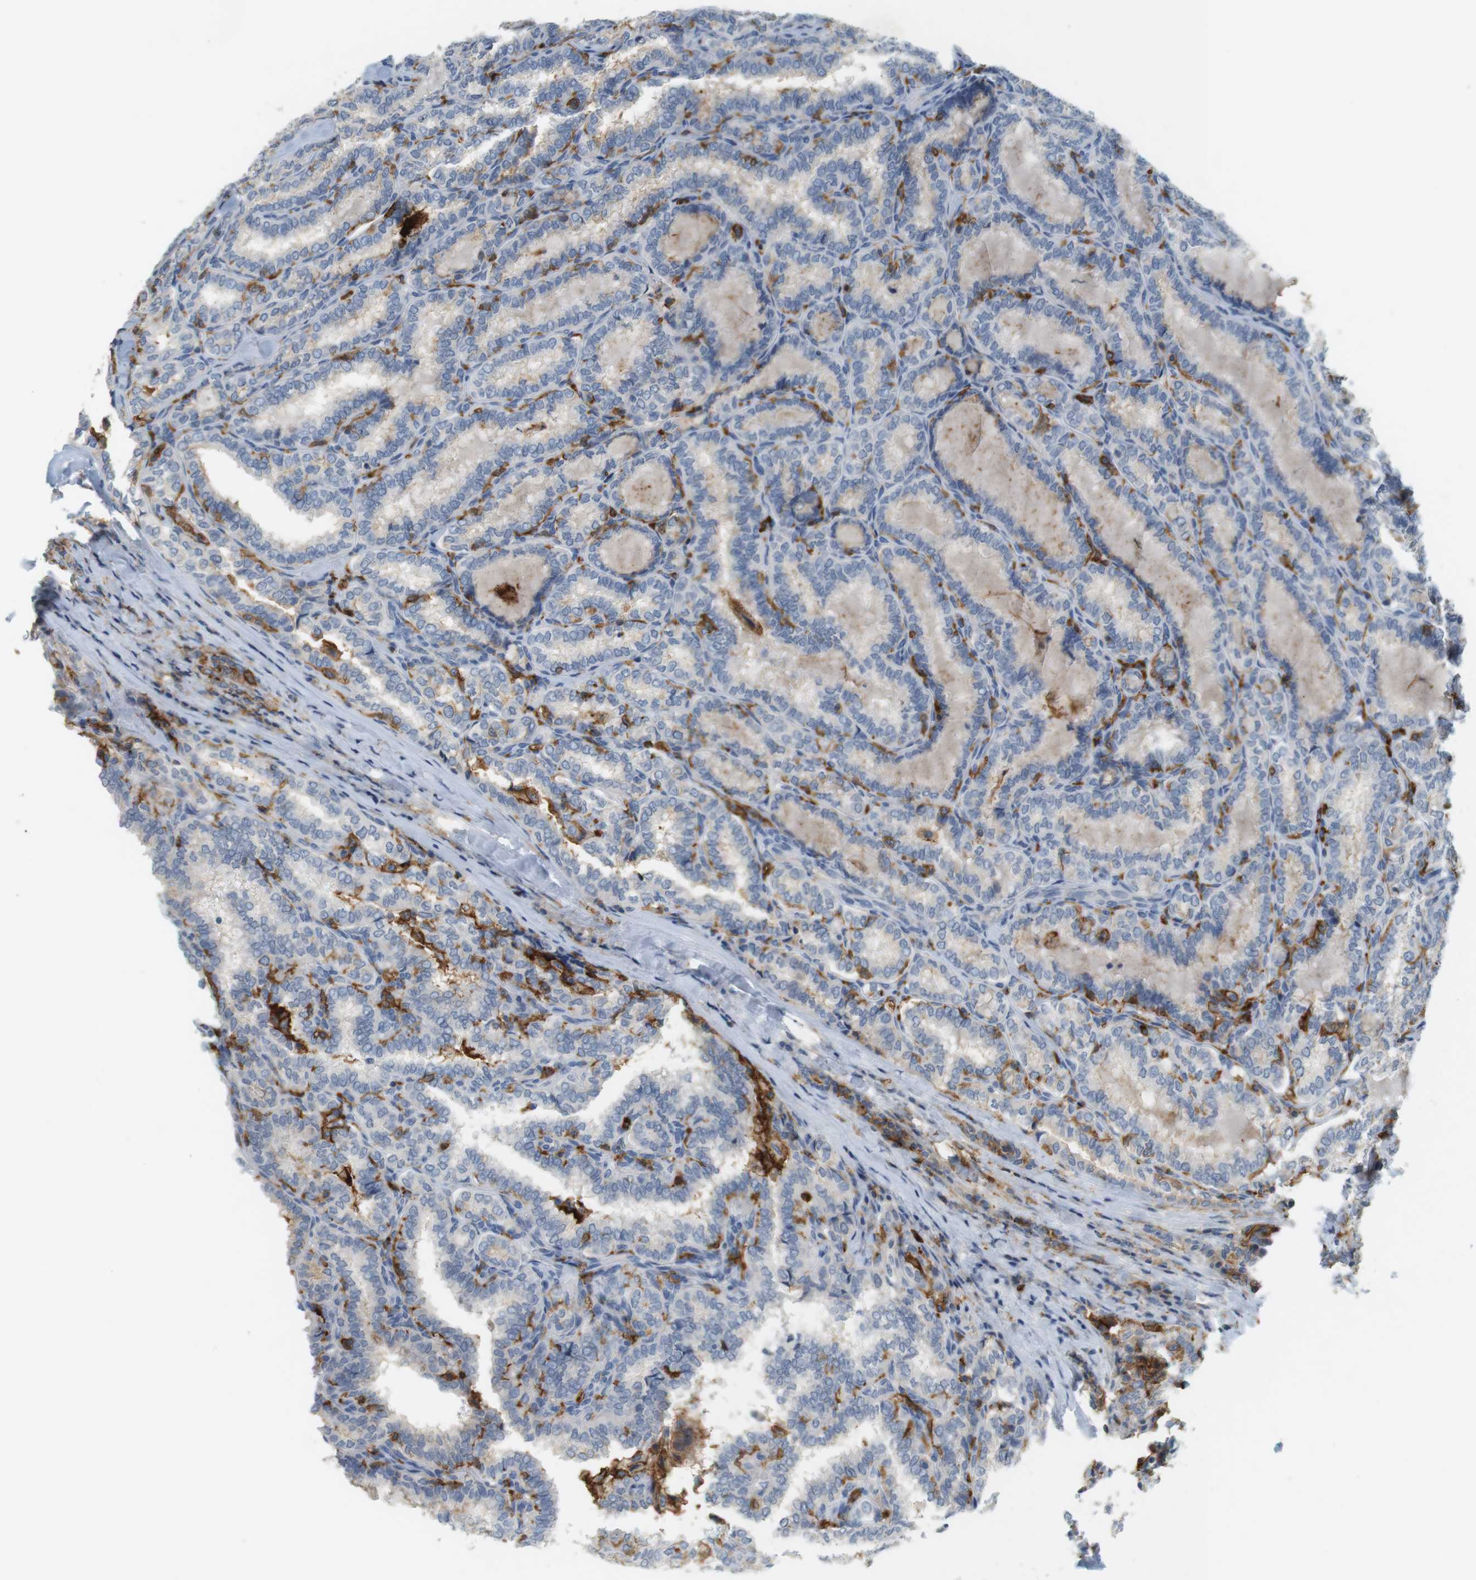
{"staining": {"intensity": "negative", "quantity": "none", "location": "none"}, "tissue": "thyroid cancer", "cell_type": "Tumor cells", "image_type": "cancer", "snomed": [{"axis": "morphology", "description": "Normal tissue, NOS"}, {"axis": "morphology", "description": "Papillary adenocarcinoma, NOS"}, {"axis": "topography", "description": "Thyroid gland"}], "caption": "IHC of human thyroid papillary adenocarcinoma demonstrates no expression in tumor cells.", "gene": "SIRPA", "patient": {"sex": "female", "age": 30}}